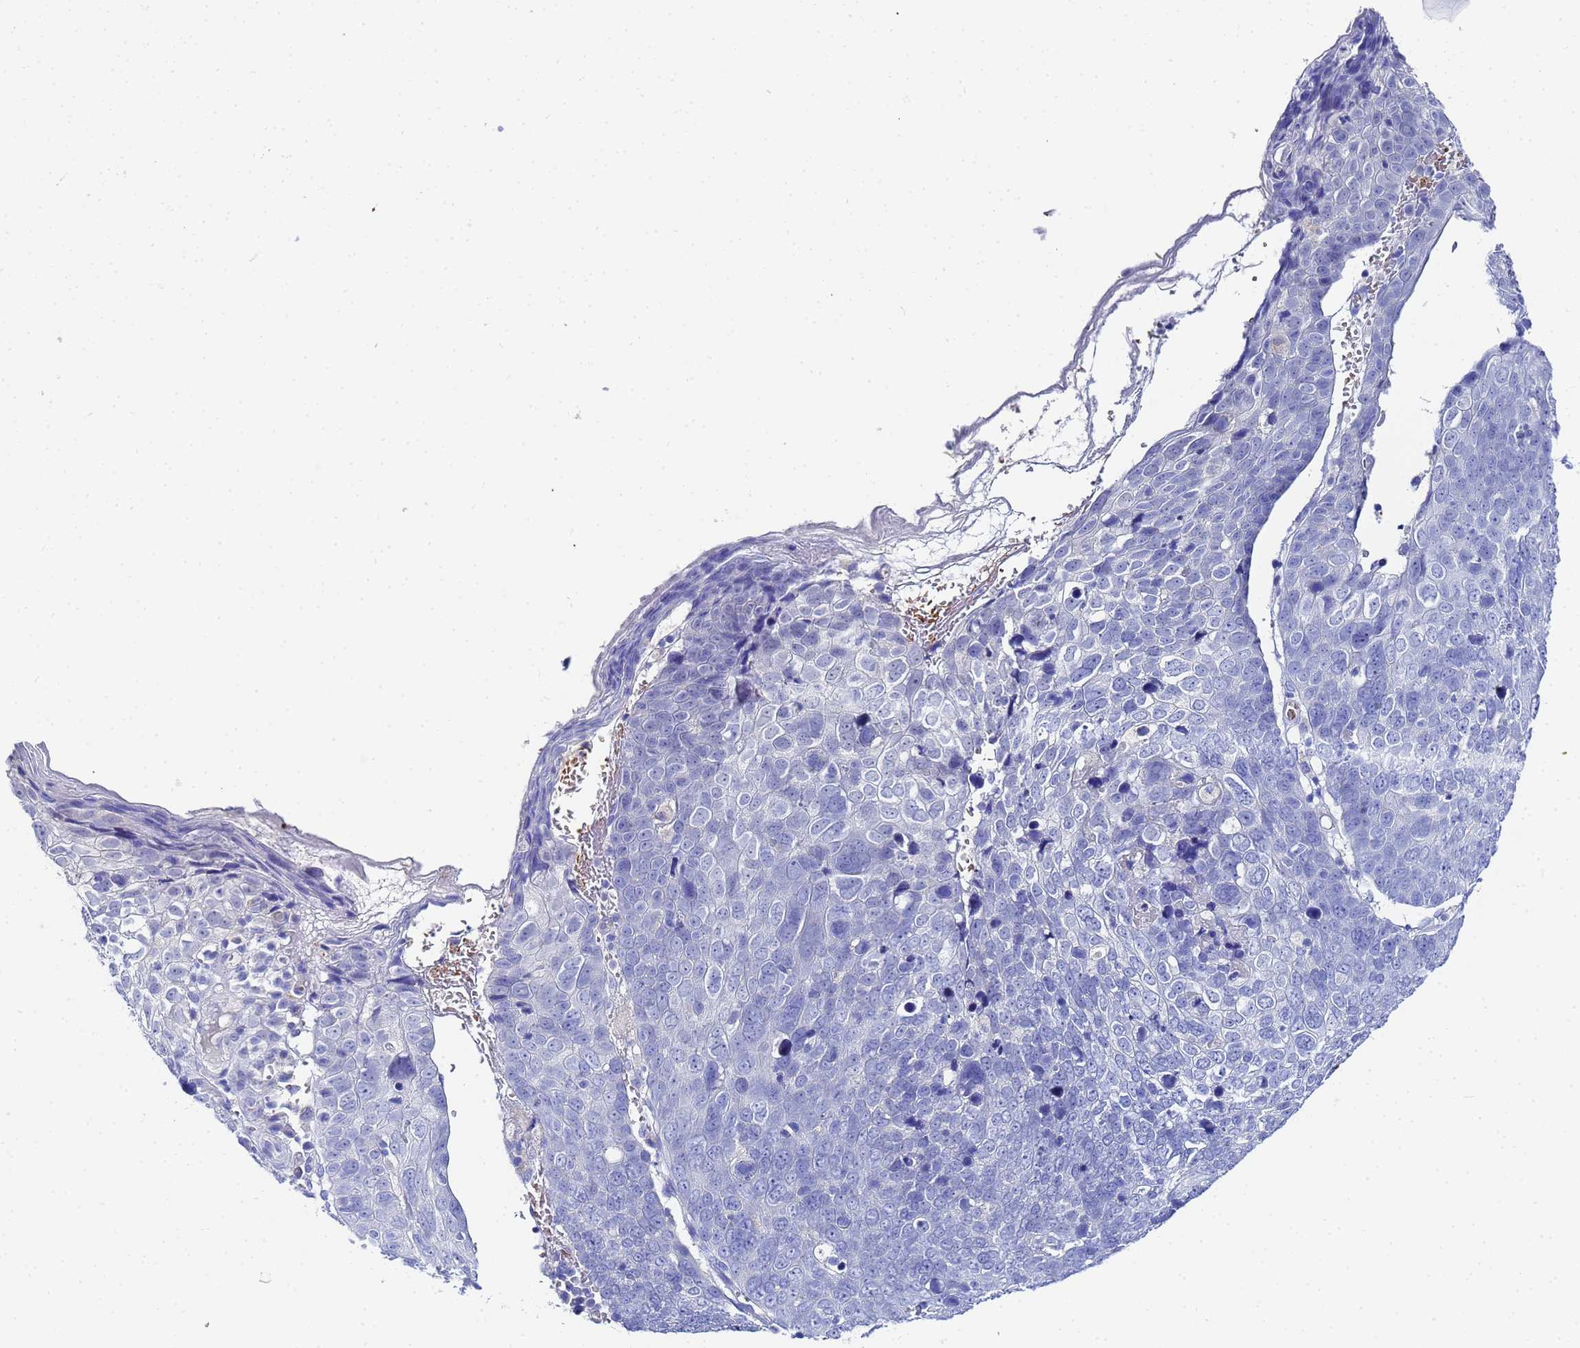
{"staining": {"intensity": "negative", "quantity": "none", "location": "none"}, "tissue": "skin cancer", "cell_type": "Tumor cells", "image_type": "cancer", "snomed": [{"axis": "morphology", "description": "Squamous cell carcinoma, NOS"}, {"axis": "topography", "description": "Skin"}], "caption": "The immunohistochemistry (IHC) histopathology image has no significant positivity in tumor cells of skin cancer (squamous cell carcinoma) tissue.", "gene": "ZNF26", "patient": {"sex": "male", "age": 71}}